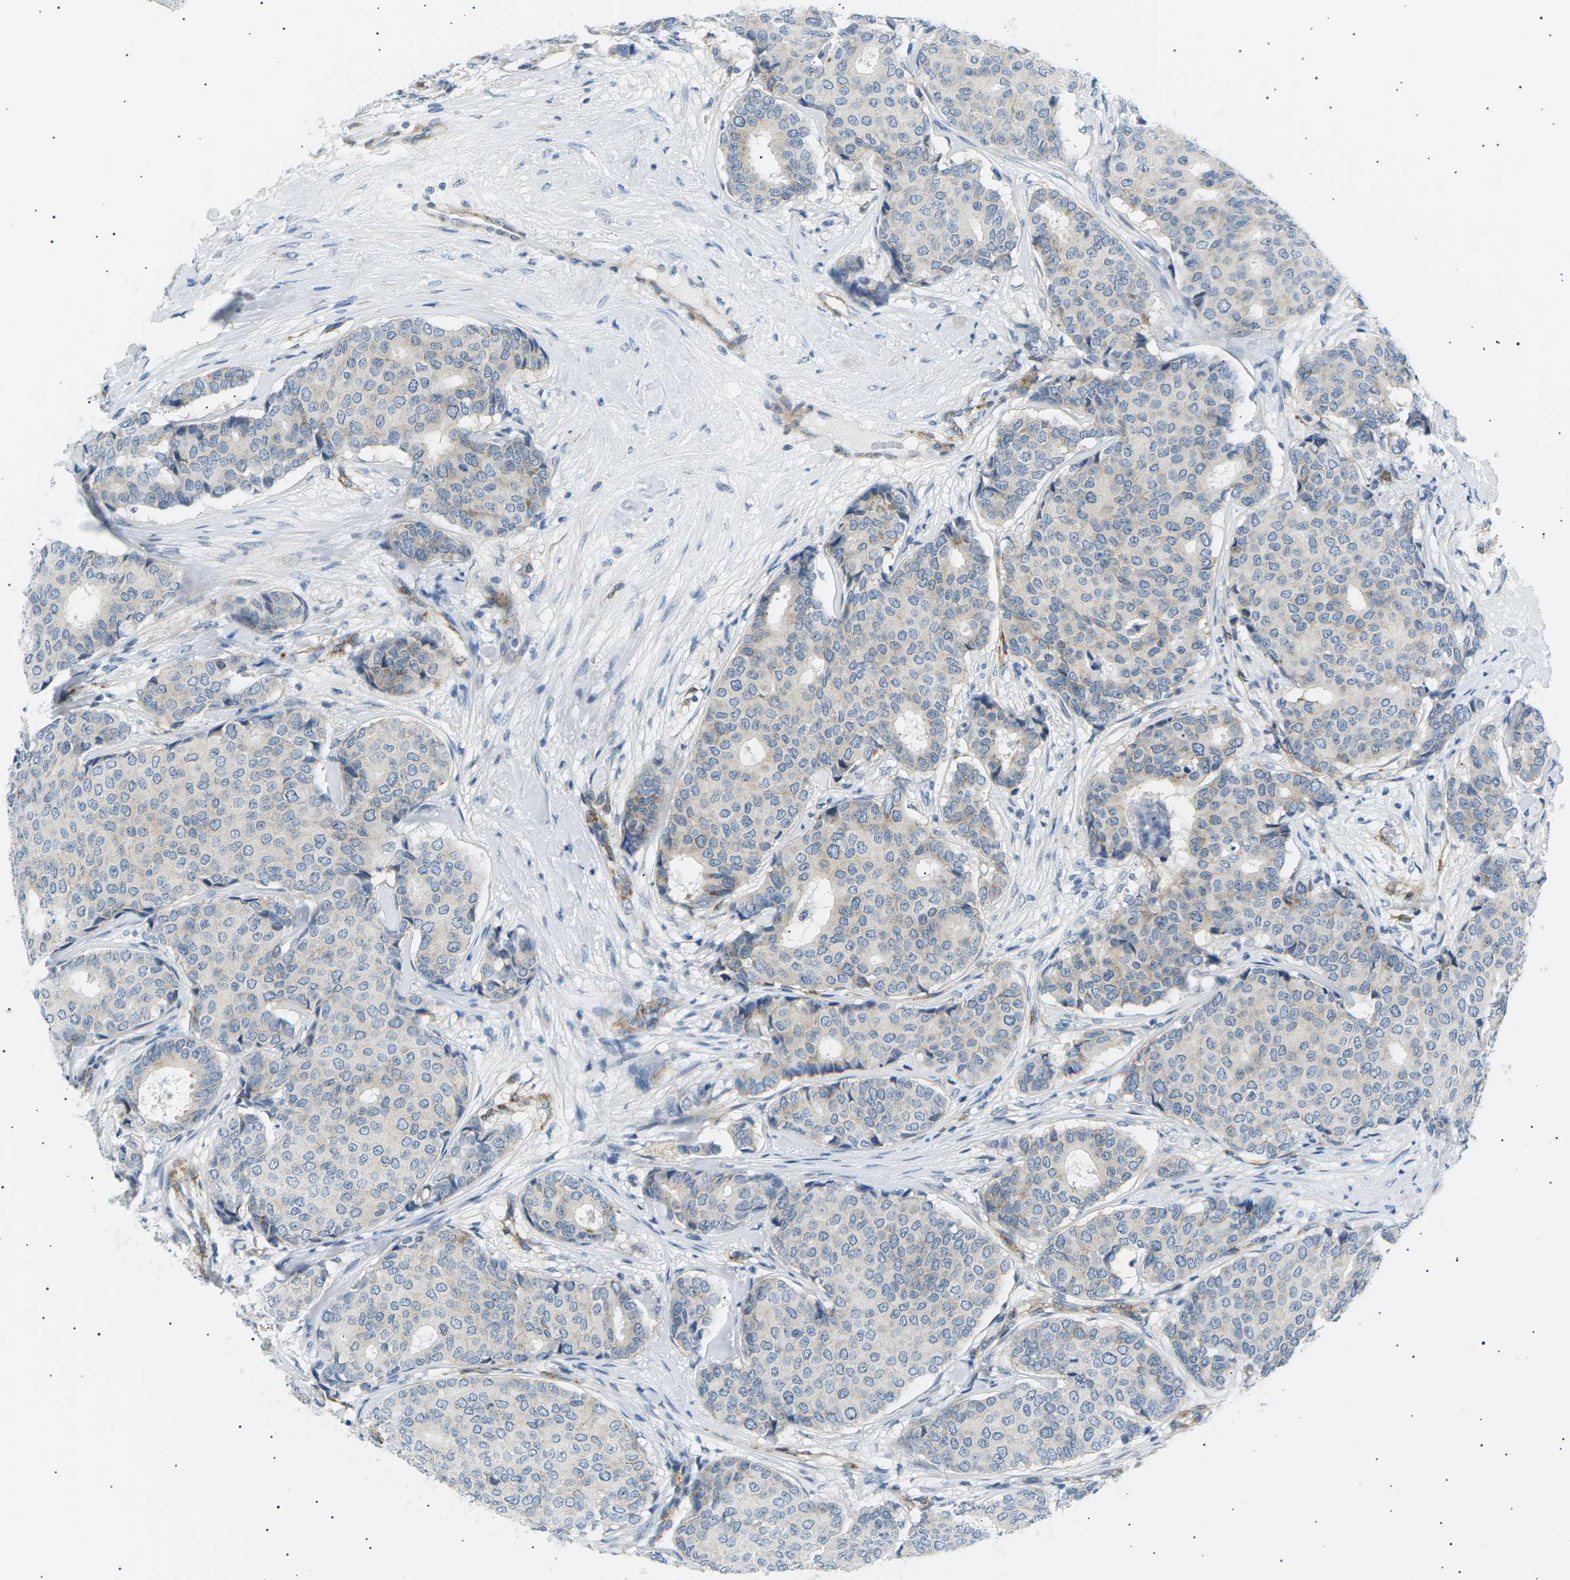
{"staining": {"intensity": "negative", "quantity": "none", "location": "none"}, "tissue": "breast cancer", "cell_type": "Tumor cells", "image_type": "cancer", "snomed": [{"axis": "morphology", "description": "Duct carcinoma"}, {"axis": "topography", "description": "Breast"}], "caption": "Tumor cells show no significant protein expression in breast intraductal carcinoma. Nuclei are stained in blue.", "gene": "SEPTIN5", "patient": {"sex": "female", "age": 75}}